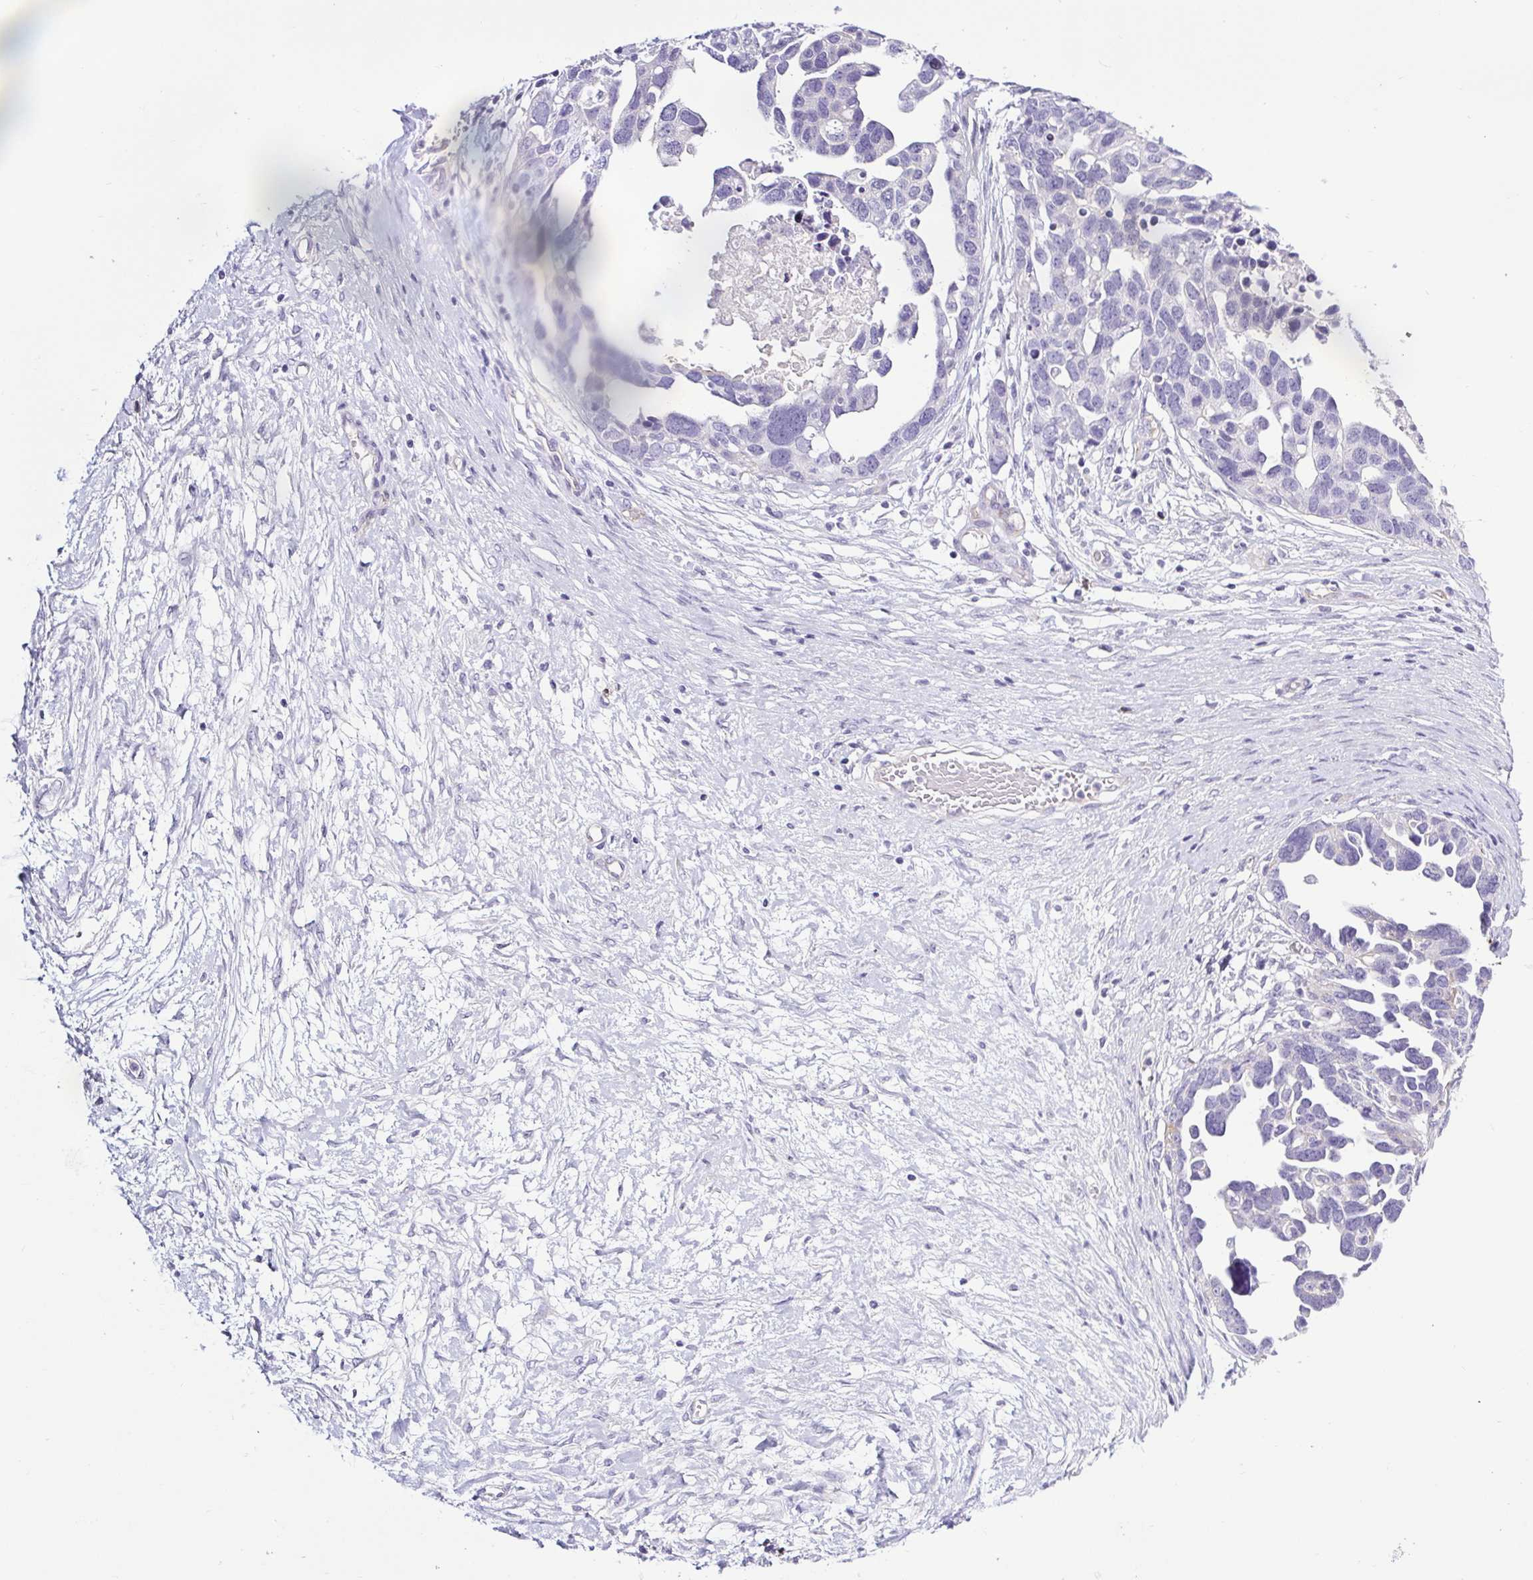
{"staining": {"intensity": "negative", "quantity": "none", "location": "none"}, "tissue": "ovarian cancer", "cell_type": "Tumor cells", "image_type": "cancer", "snomed": [{"axis": "morphology", "description": "Cystadenocarcinoma, serous, NOS"}, {"axis": "topography", "description": "Ovary"}], "caption": "Ovarian cancer (serous cystadenocarcinoma) stained for a protein using immunohistochemistry reveals no positivity tumor cells.", "gene": "BCAS1", "patient": {"sex": "female", "age": 54}}